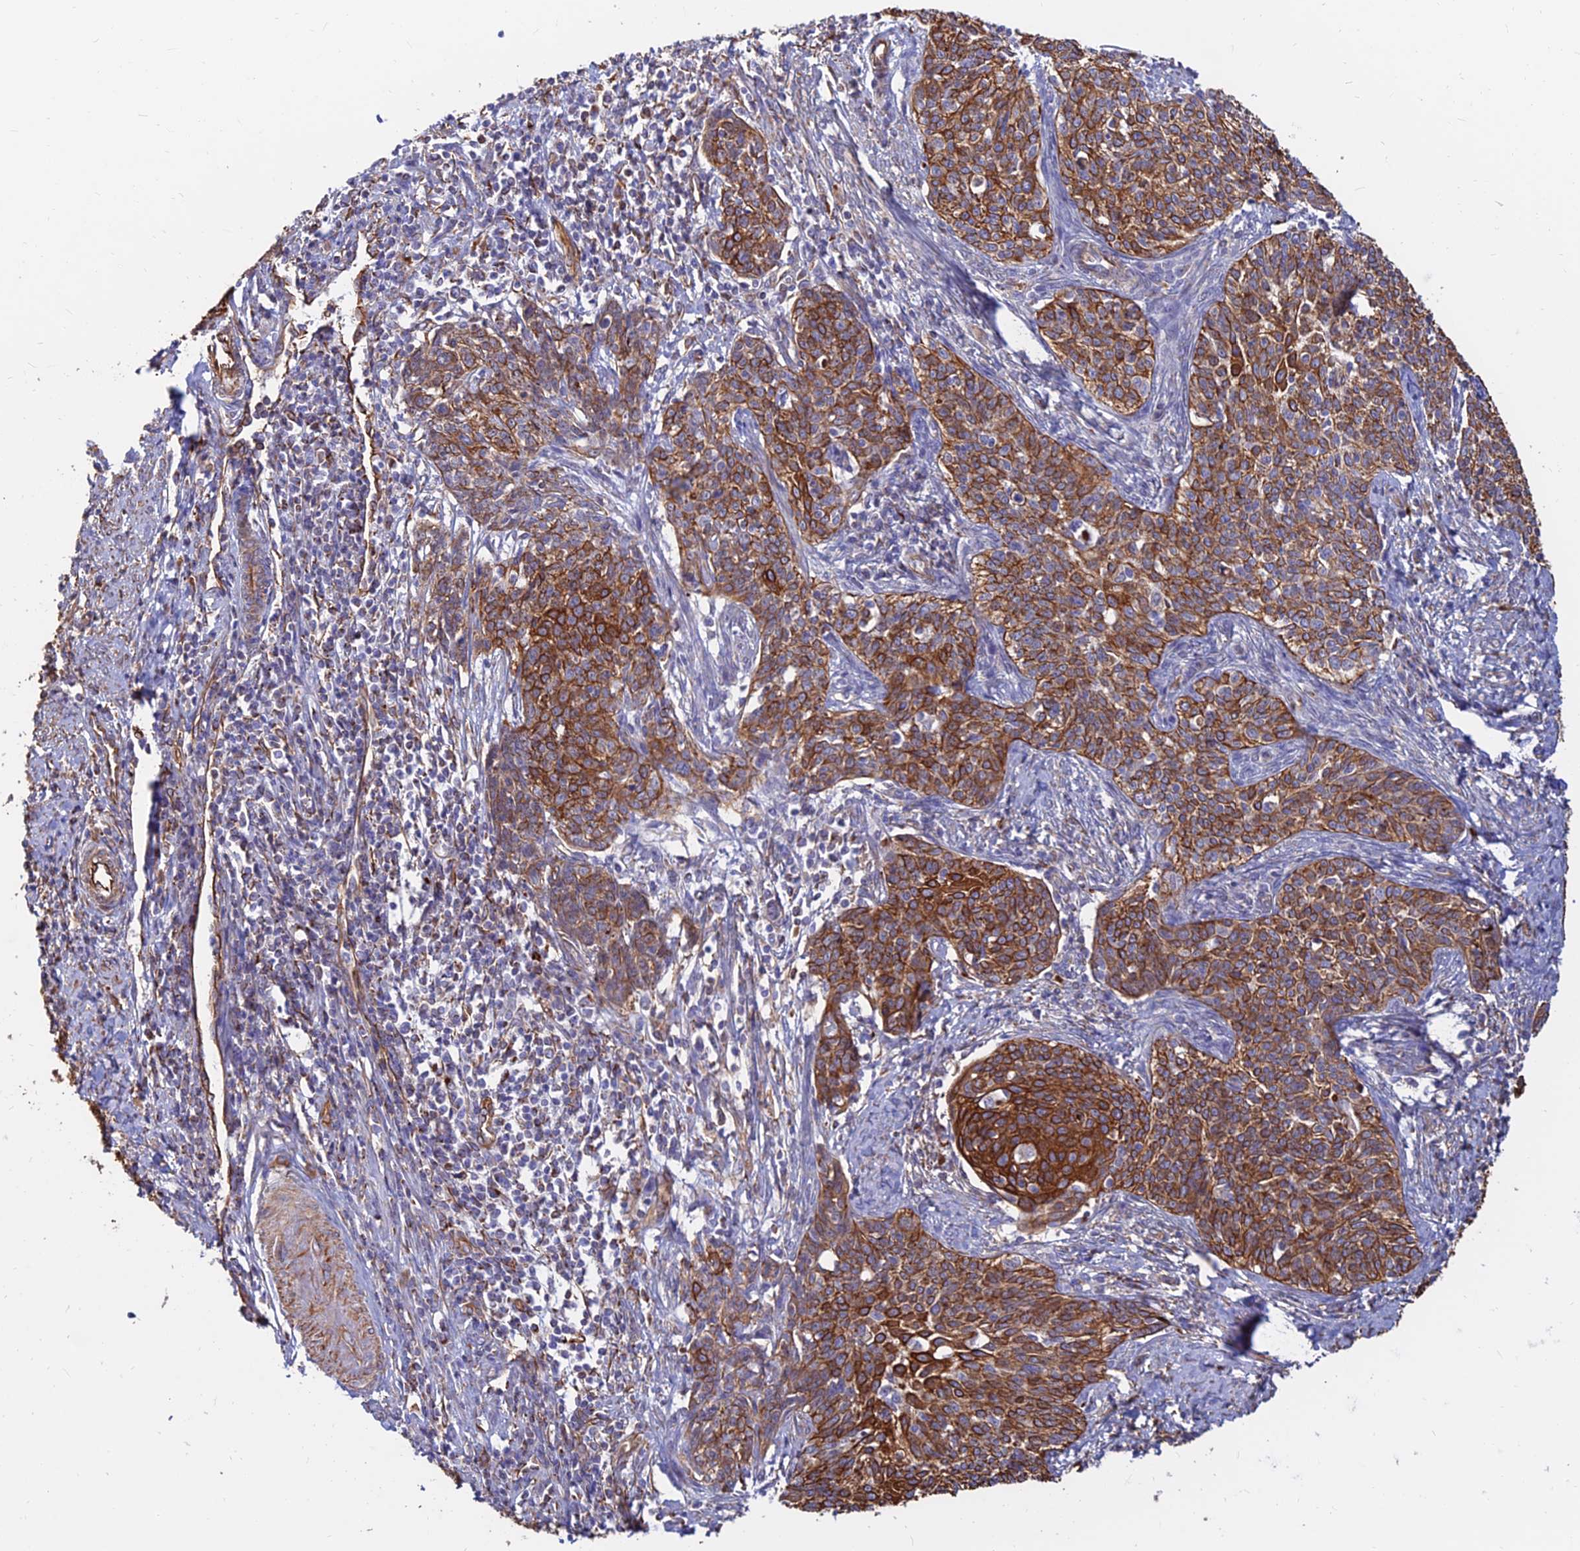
{"staining": {"intensity": "strong", "quantity": ">75%", "location": "cytoplasmic/membranous"}, "tissue": "cervical cancer", "cell_type": "Tumor cells", "image_type": "cancer", "snomed": [{"axis": "morphology", "description": "Squamous cell carcinoma, NOS"}, {"axis": "topography", "description": "Cervix"}], "caption": "Tumor cells exhibit high levels of strong cytoplasmic/membranous positivity in about >75% of cells in human cervical squamous cell carcinoma.", "gene": "CDK18", "patient": {"sex": "female", "age": 39}}